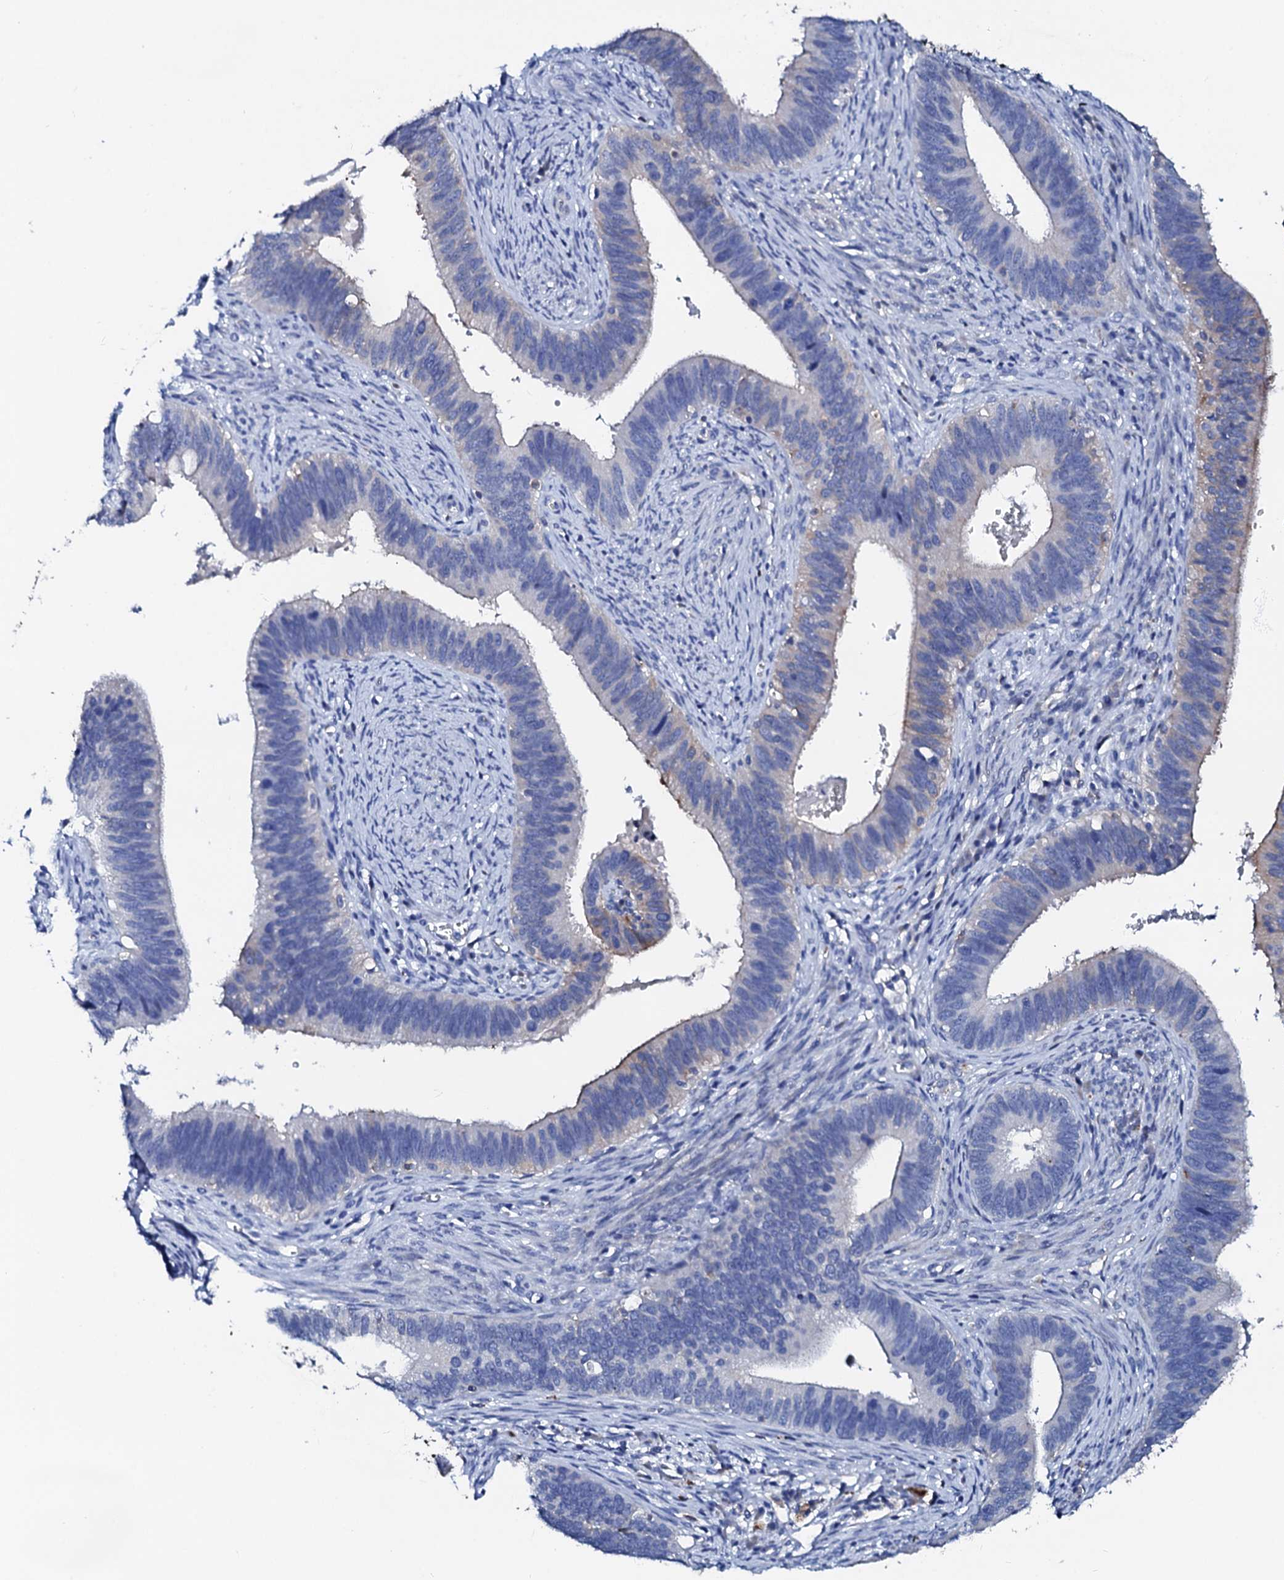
{"staining": {"intensity": "weak", "quantity": "<25%", "location": "cytoplasmic/membranous"}, "tissue": "cervical cancer", "cell_type": "Tumor cells", "image_type": "cancer", "snomed": [{"axis": "morphology", "description": "Adenocarcinoma, NOS"}, {"axis": "topography", "description": "Cervix"}], "caption": "This is an IHC histopathology image of human adenocarcinoma (cervical). There is no staining in tumor cells.", "gene": "GLB1L3", "patient": {"sex": "female", "age": 42}}